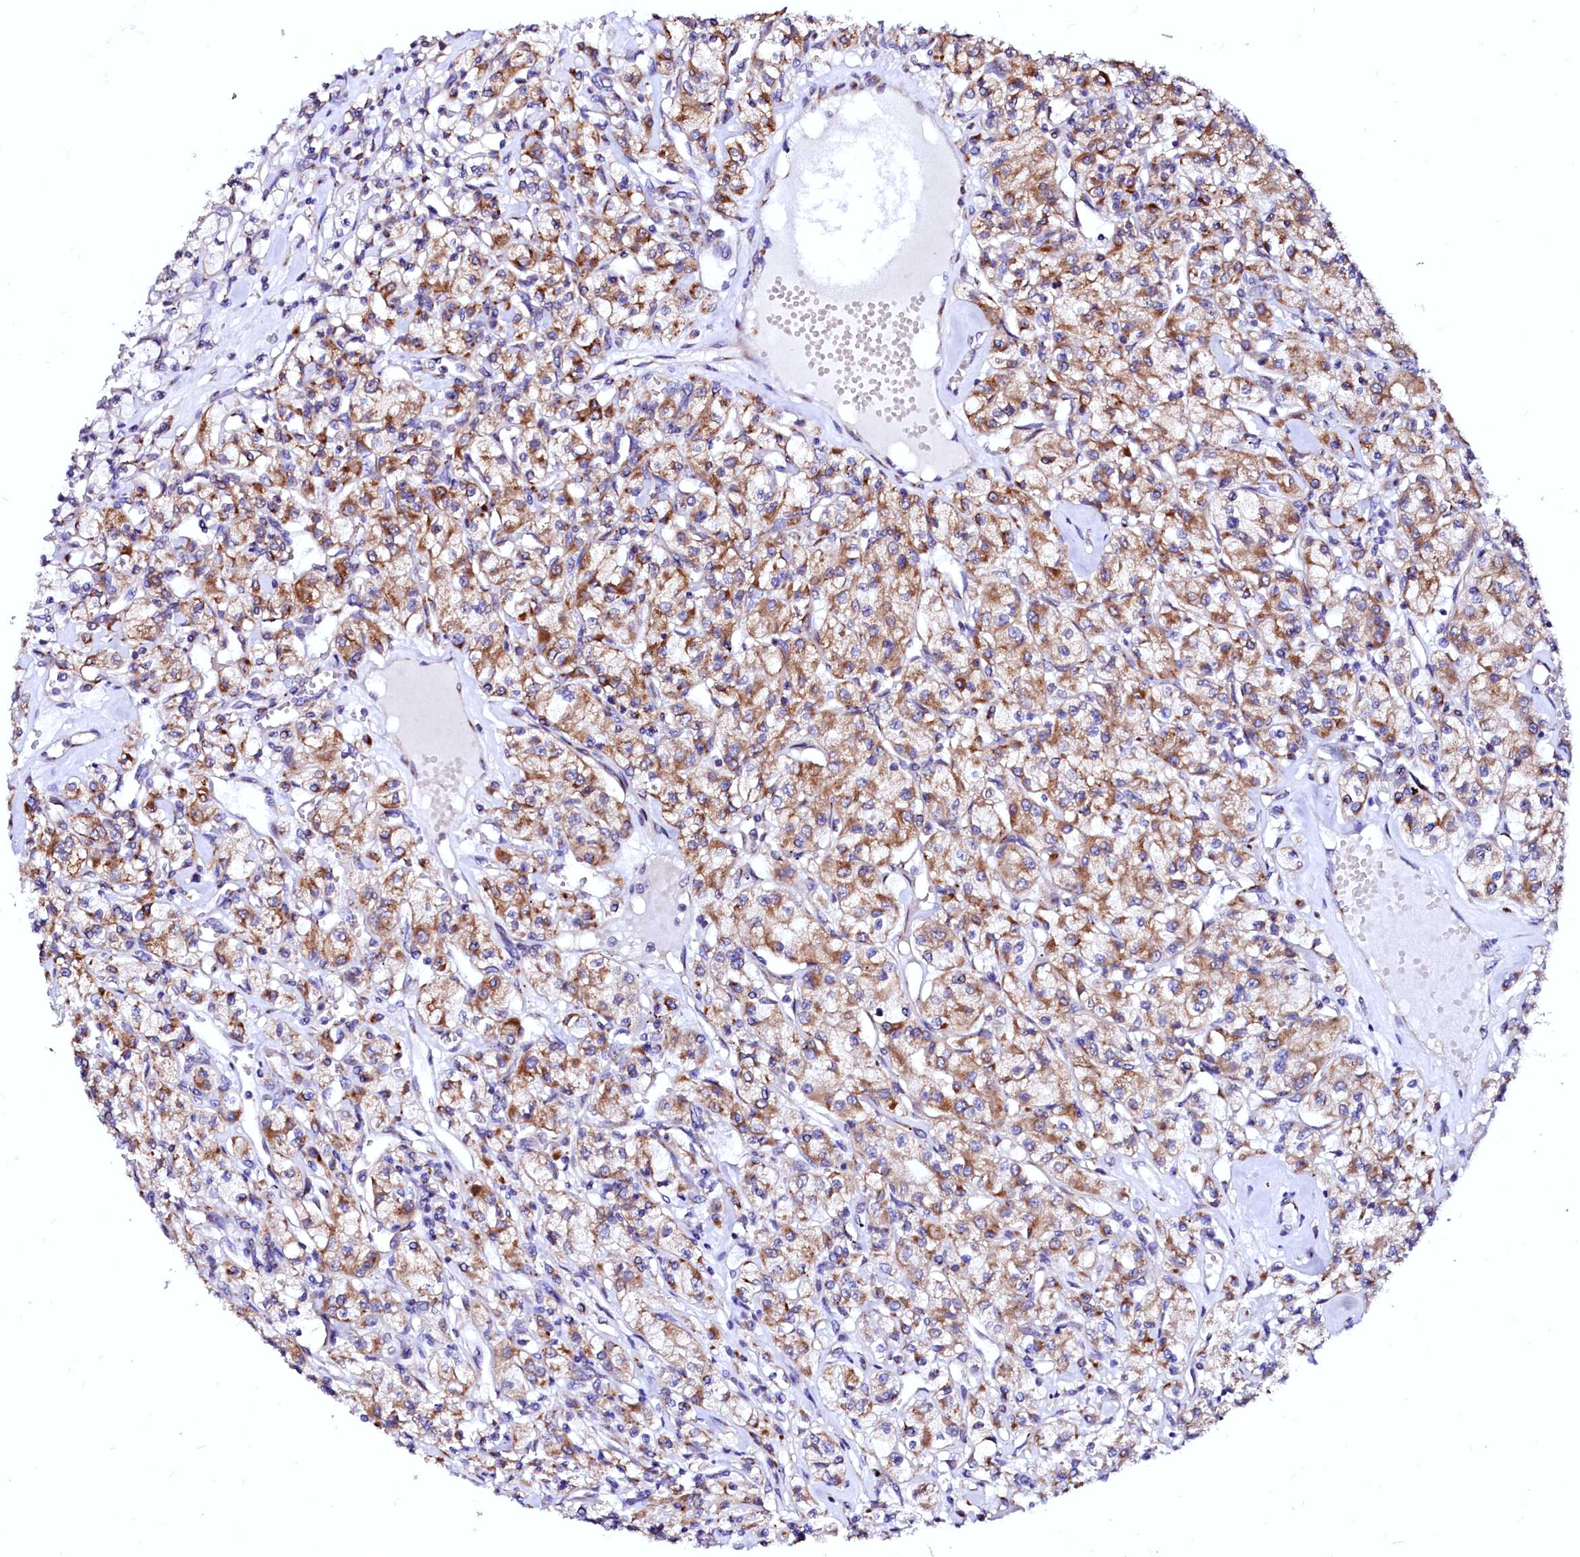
{"staining": {"intensity": "moderate", "quantity": ">75%", "location": "cytoplasmic/membranous"}, "tissue": "renal cancer", "cell_type": "Tumor cells", "image_type": "cancer", "snomed": [{"axis": "morphology", "description": "Adenocarcinoma, NOS"}, {"axis": "topography", "description": "Kidney"}], "caption": "The image exhibits staining of adenocarcinoma (renal), revealing moderate cytoplasmic/membranous protein staining (brown color) within tumor cells.", "gene": "LMAN1", "patient": {"sex": "female", "age": 59}}